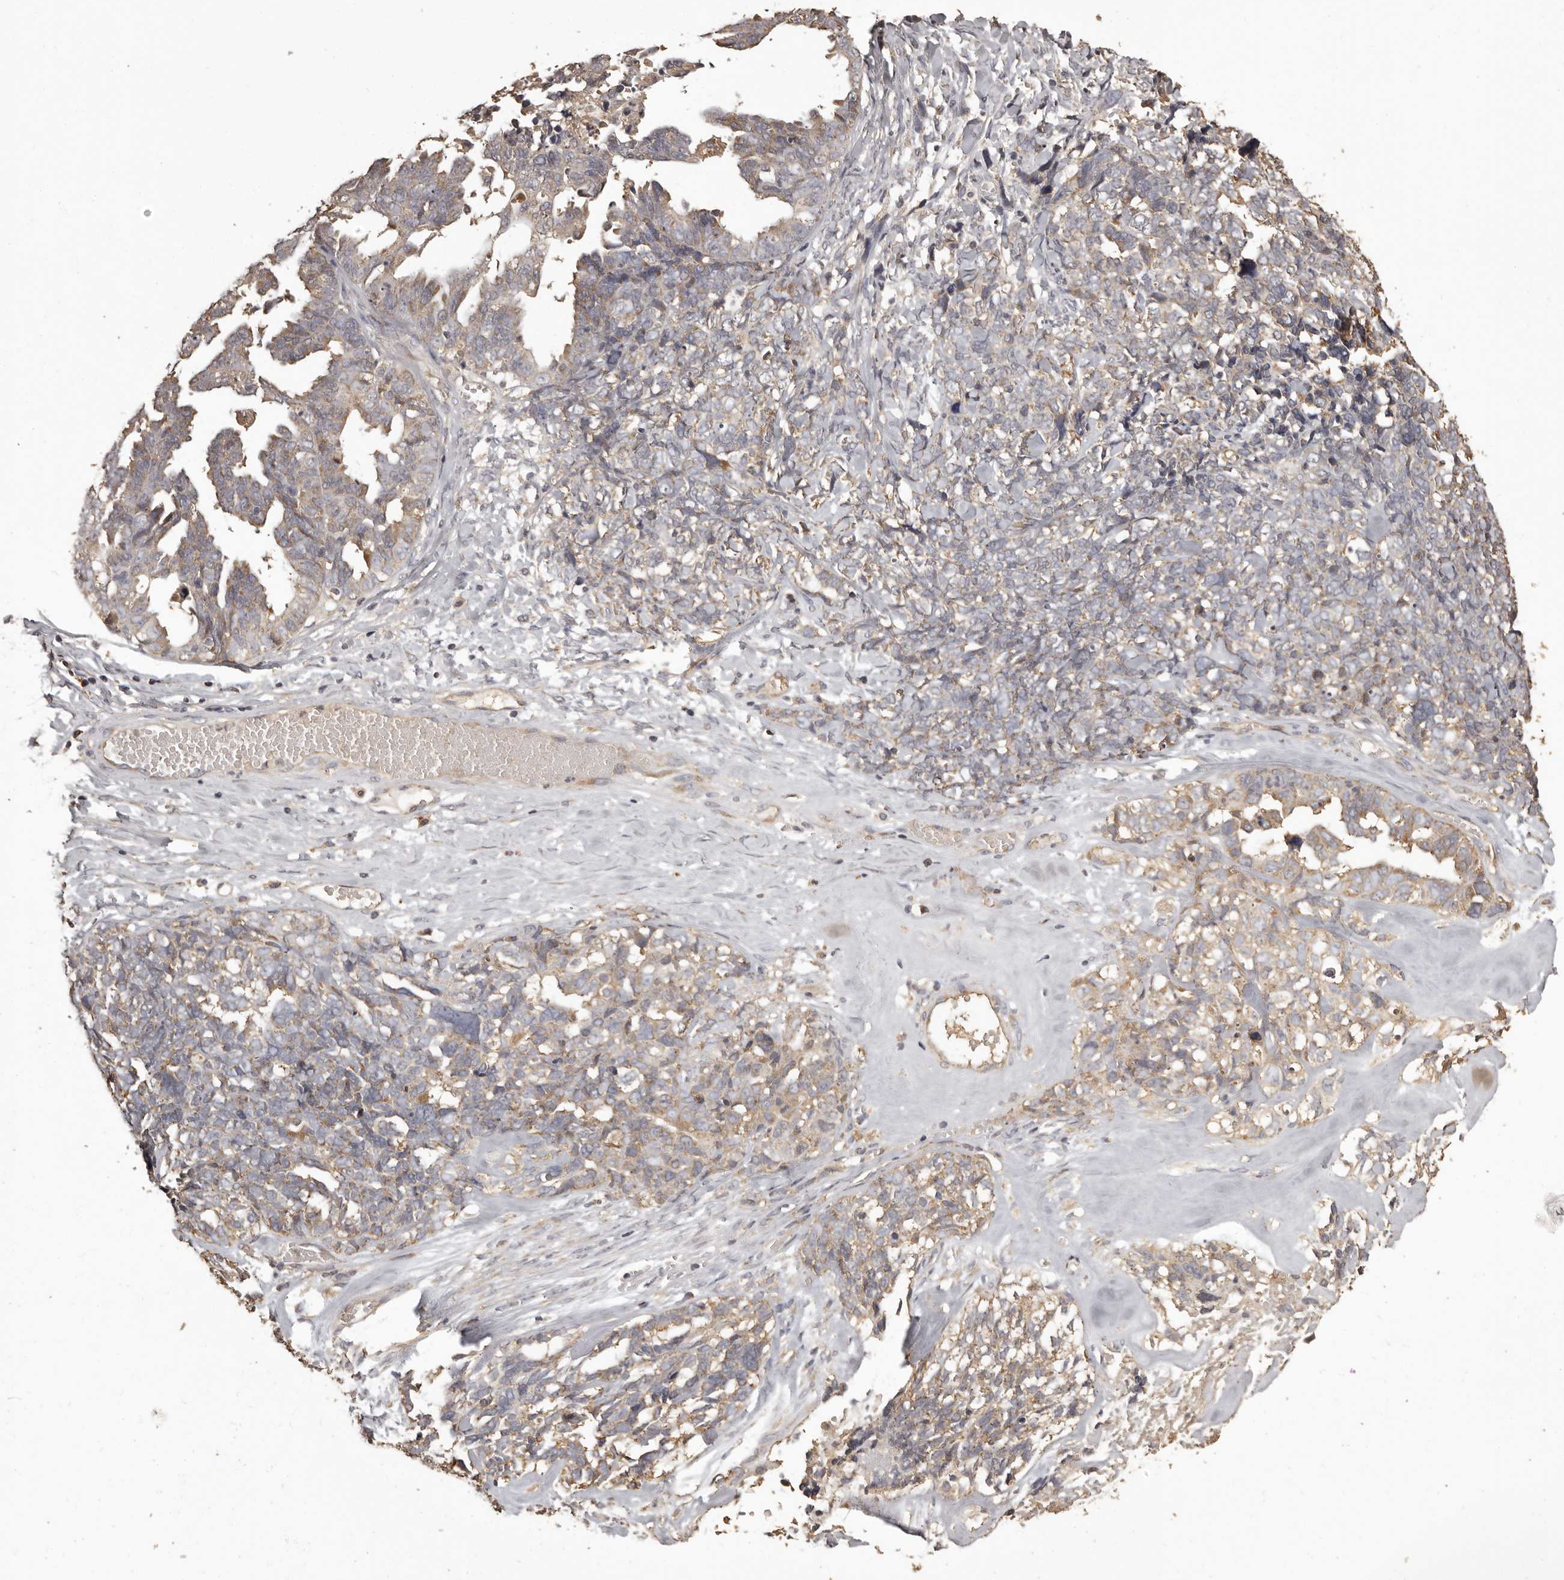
{"staining": {"intensity": "weak", "quantity": "25%-75%", "location": "cytoplasmic/membranous"}, "tissue": "ovarian cancer", "cell_type": "Tumor cells", "image_type": "cancer", "snomed": [{"axis": "morphology", "description": "Cystadenocarcinoma, serous, NOS"}, {"axis": "topography", "description": "Ovary"}], "caption": "A high-resolution micrograph shows IHC staining of ovarian serous cystadenocarcinoma, which reveals weak cytoplasmic/membranous positivity in approximately 25%-75% of tumor cells. The protein is shown in brown color, while the nuclei are stained blue.", "gene": "MGAT5", "patient": {"sex": "female", "age": 79}}